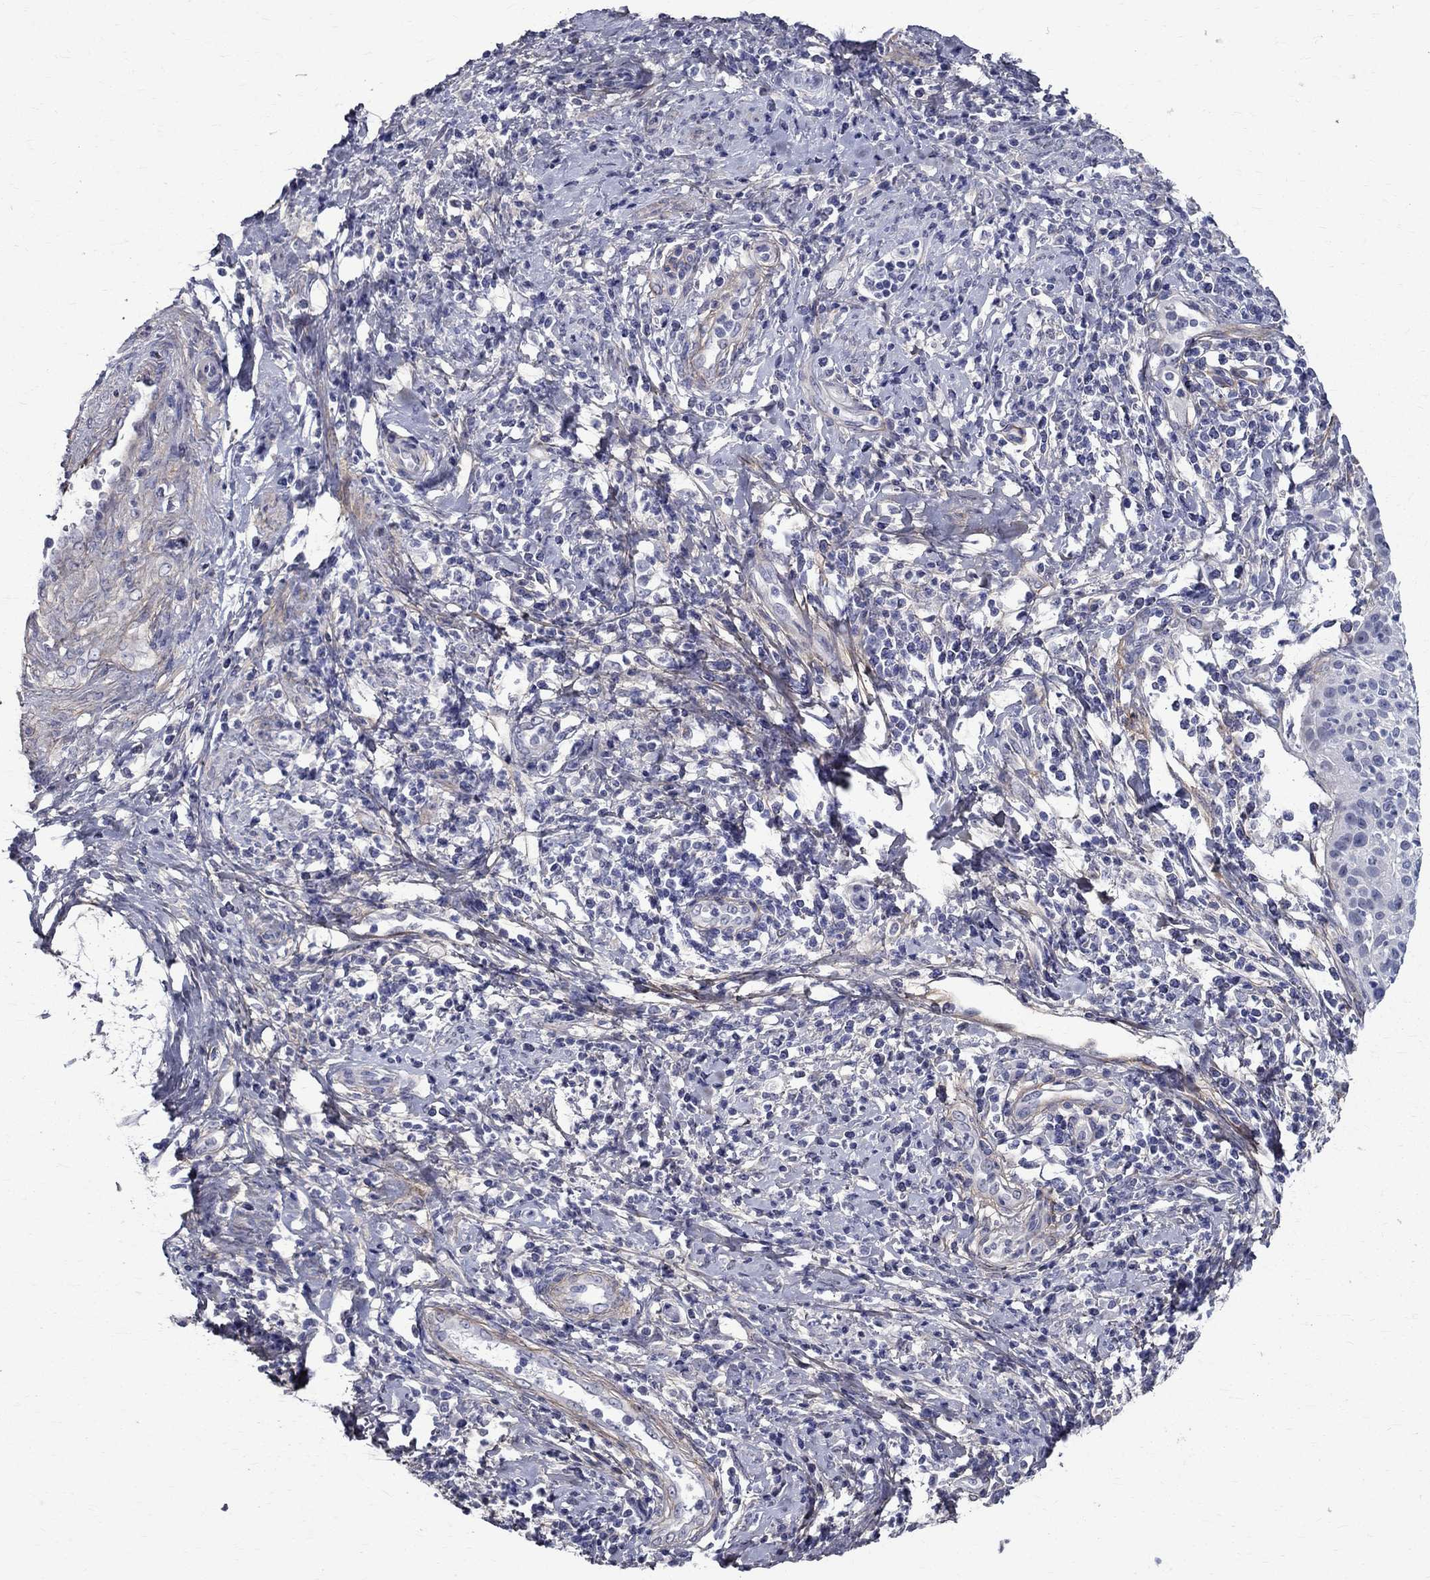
{"staining": {"intensity": "negative", "quantity": "none", "location": "none"}, "tissue": "cervical cancer", "cell_type": "Tumor cells", "image_type": "cancer", "snomed": [{"axis": "morphology", "description": "Squamous cell carcinoma, NOS"}, {"axis": "topography", "description": "Cervix"}], "caption": "This is a histopathology image of immunohistochemistry (IHC) staining of cervical cancer (squamous cell carcinoma), which shows no staining in tumor cells. Nuclei are stained in blue.", "gene": "ANXA10", "patient": {"sex": "female", "age": 26}}